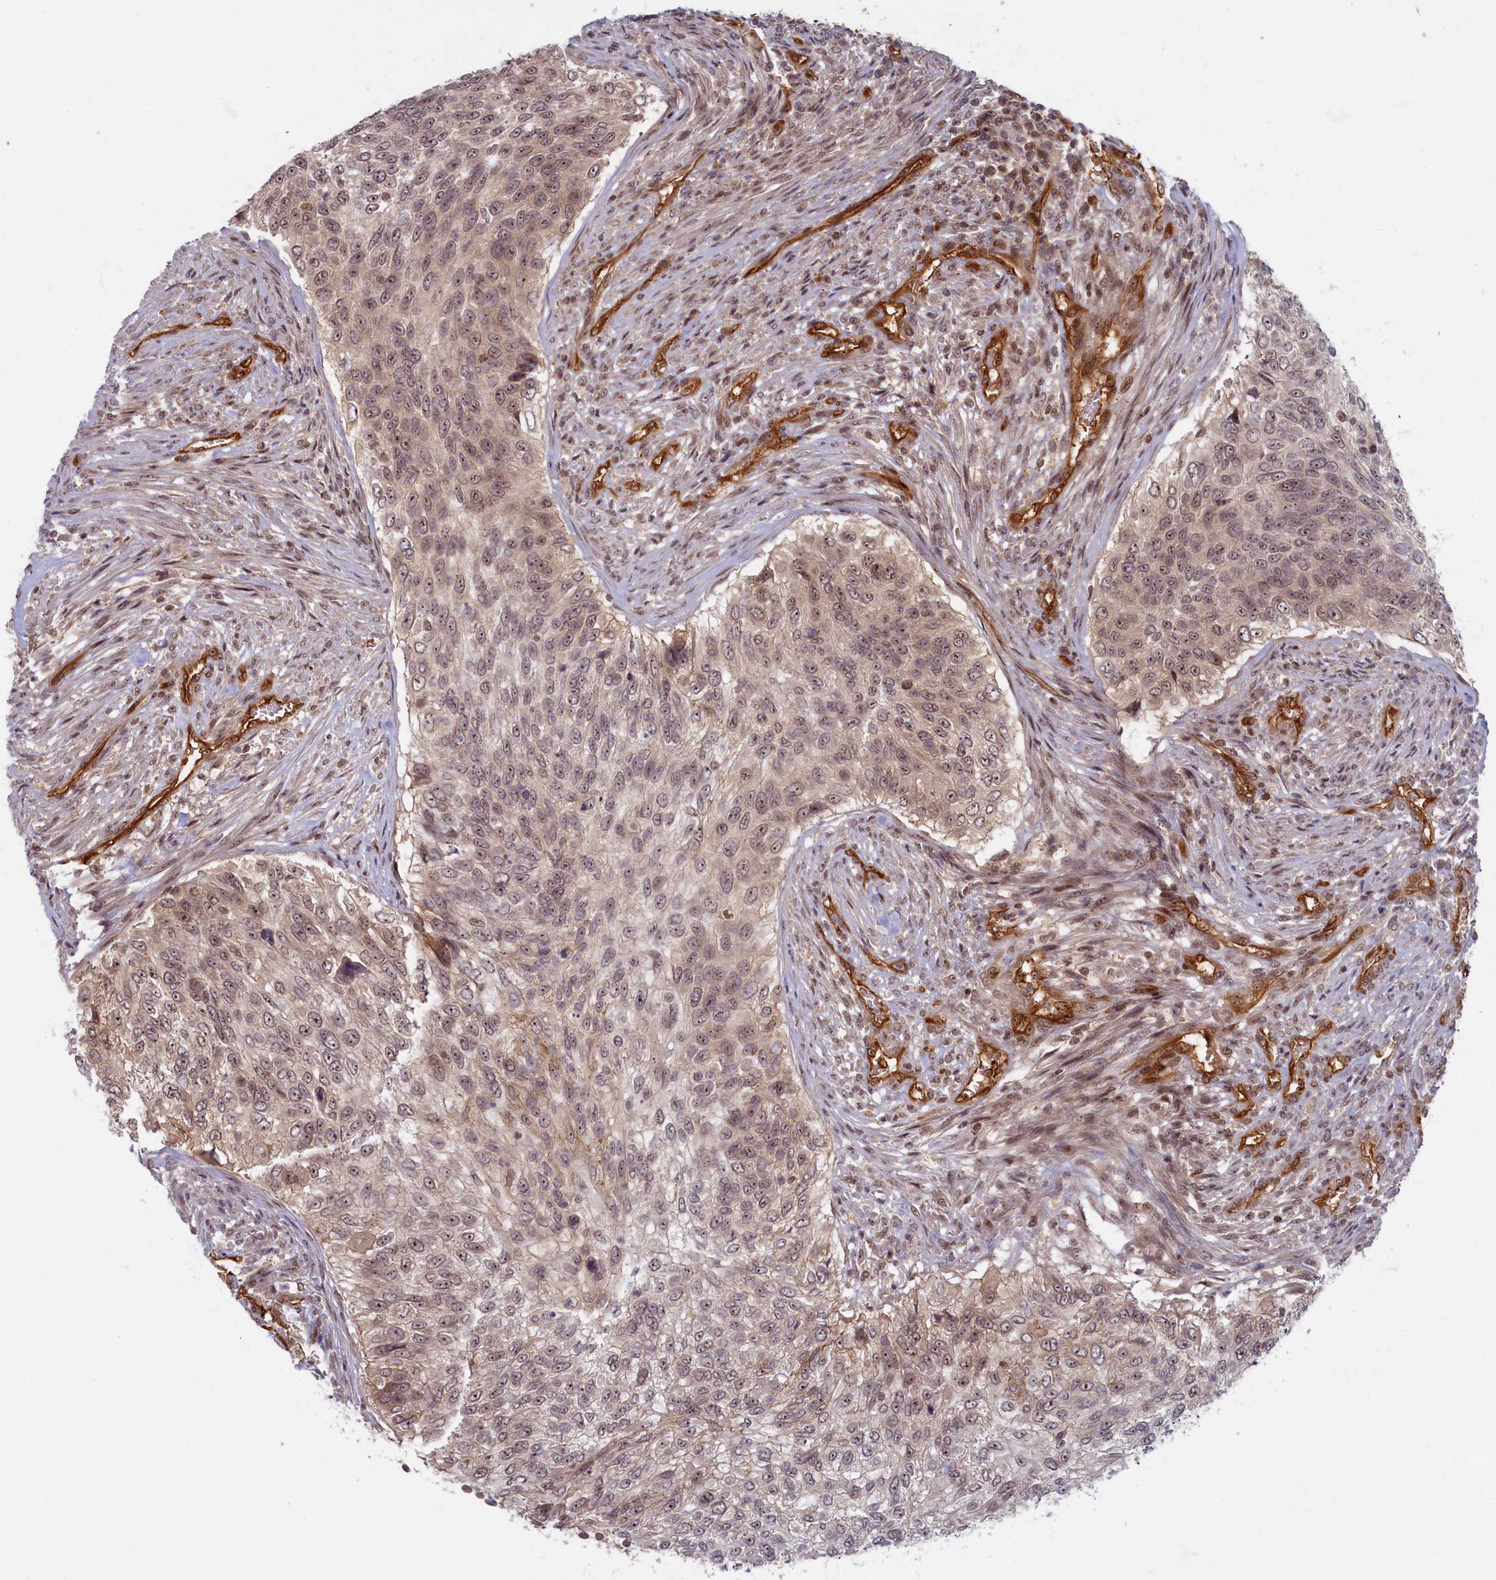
{"staining": {"intensity": "weak", "quantity": ">75%", "location": "cytoplasmic/membranous,nuclear"}, "tissue": "urothelial cancer", "cell_type": "Tumor cells", "image_type": "cancer", "snomed": [{"axis": "morphology", "description": "Urothelial carcinoma, High grade"}, {"axis": "topography", "description": "Urinary bladder"}], "caption": "Immunohistochemical staining of urothelial cancer shows low levels of weak cytoplasmic/membranous and nuclear expression in about >75% of tumor cells.", "gene": "SNRK", "patient": {"sex": "female", "age": 60}}